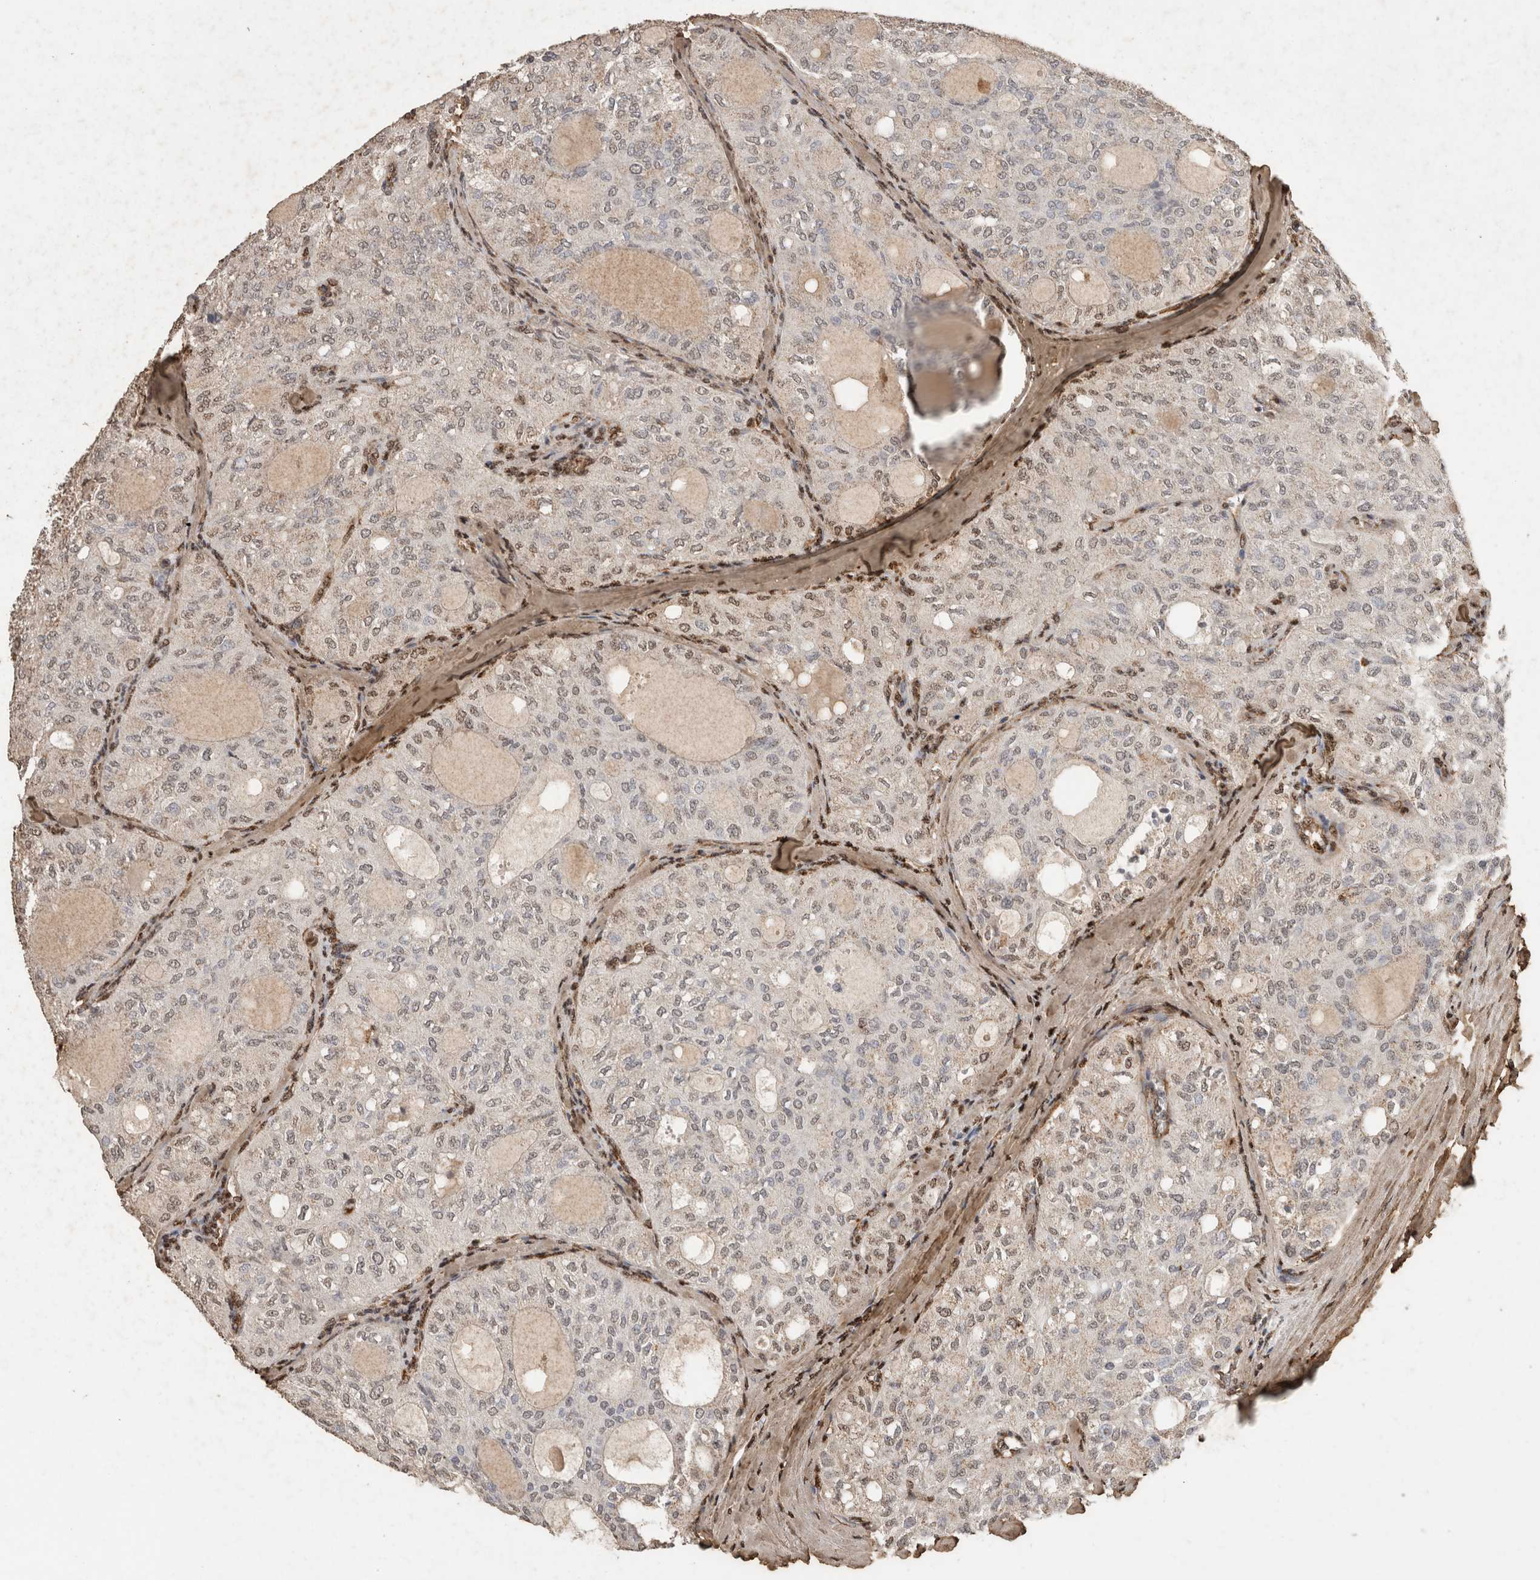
{"staining": {"intensity": "weak", "quantity": "<25%", "location": "nuclear"}, "tissue": "thyroid cancer", "cell_type": "Tumor cells", "image_type": "cancer", "snomed": [{"axis": "morphology", "description": "Follicular adenoma carcinoma, NOS"}, {"axis": "topography", "description": "Thyroid gland"}], "caption": "Tumor cells show no significant protein expression in follicular adenoma carcinoma (thyroid).", "gene": "C1QTNF5", "patient": {"sex": "male", "age": 75}}